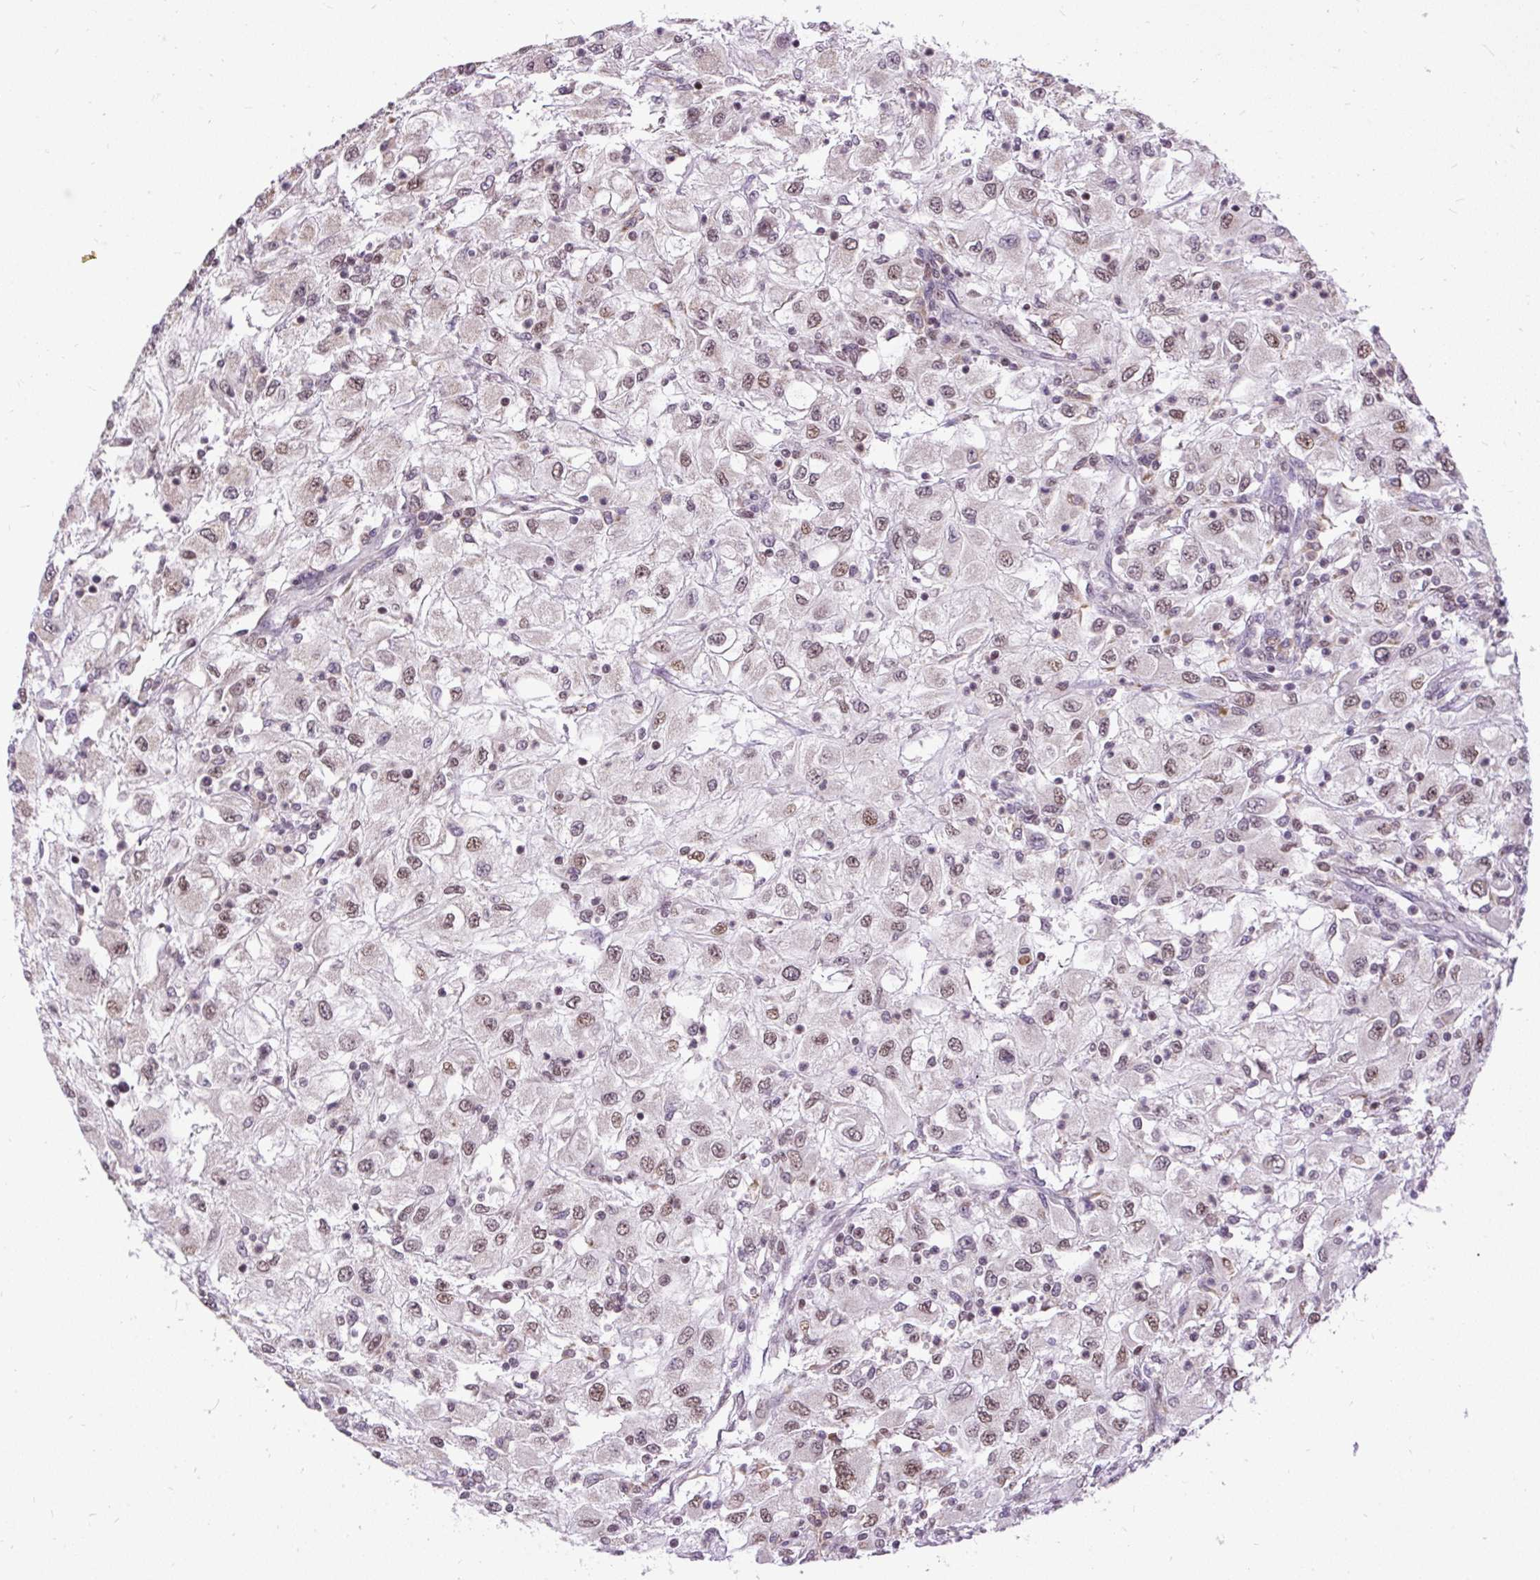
{"staining": {"intensity": "weak", "quantity": ">75%", "location": "nuclear"}, "tissue": "renal cancer", "cell_type": "Tumor cells", "image_type": "cancer", "snomed": [{"axis": "morphology", "description": "Adenocarcinoma, NOS"}, {"axis": "topography", "description": "Kidney"}], "caption": "Approximately >75% of tumor cells in renal adenocarcinoma exhibit weak nuclear protein expression as visualized by brown immunohistochemical staining.", "gene": "ZNF672", "patient": {"sex": "female", "age": 67}}